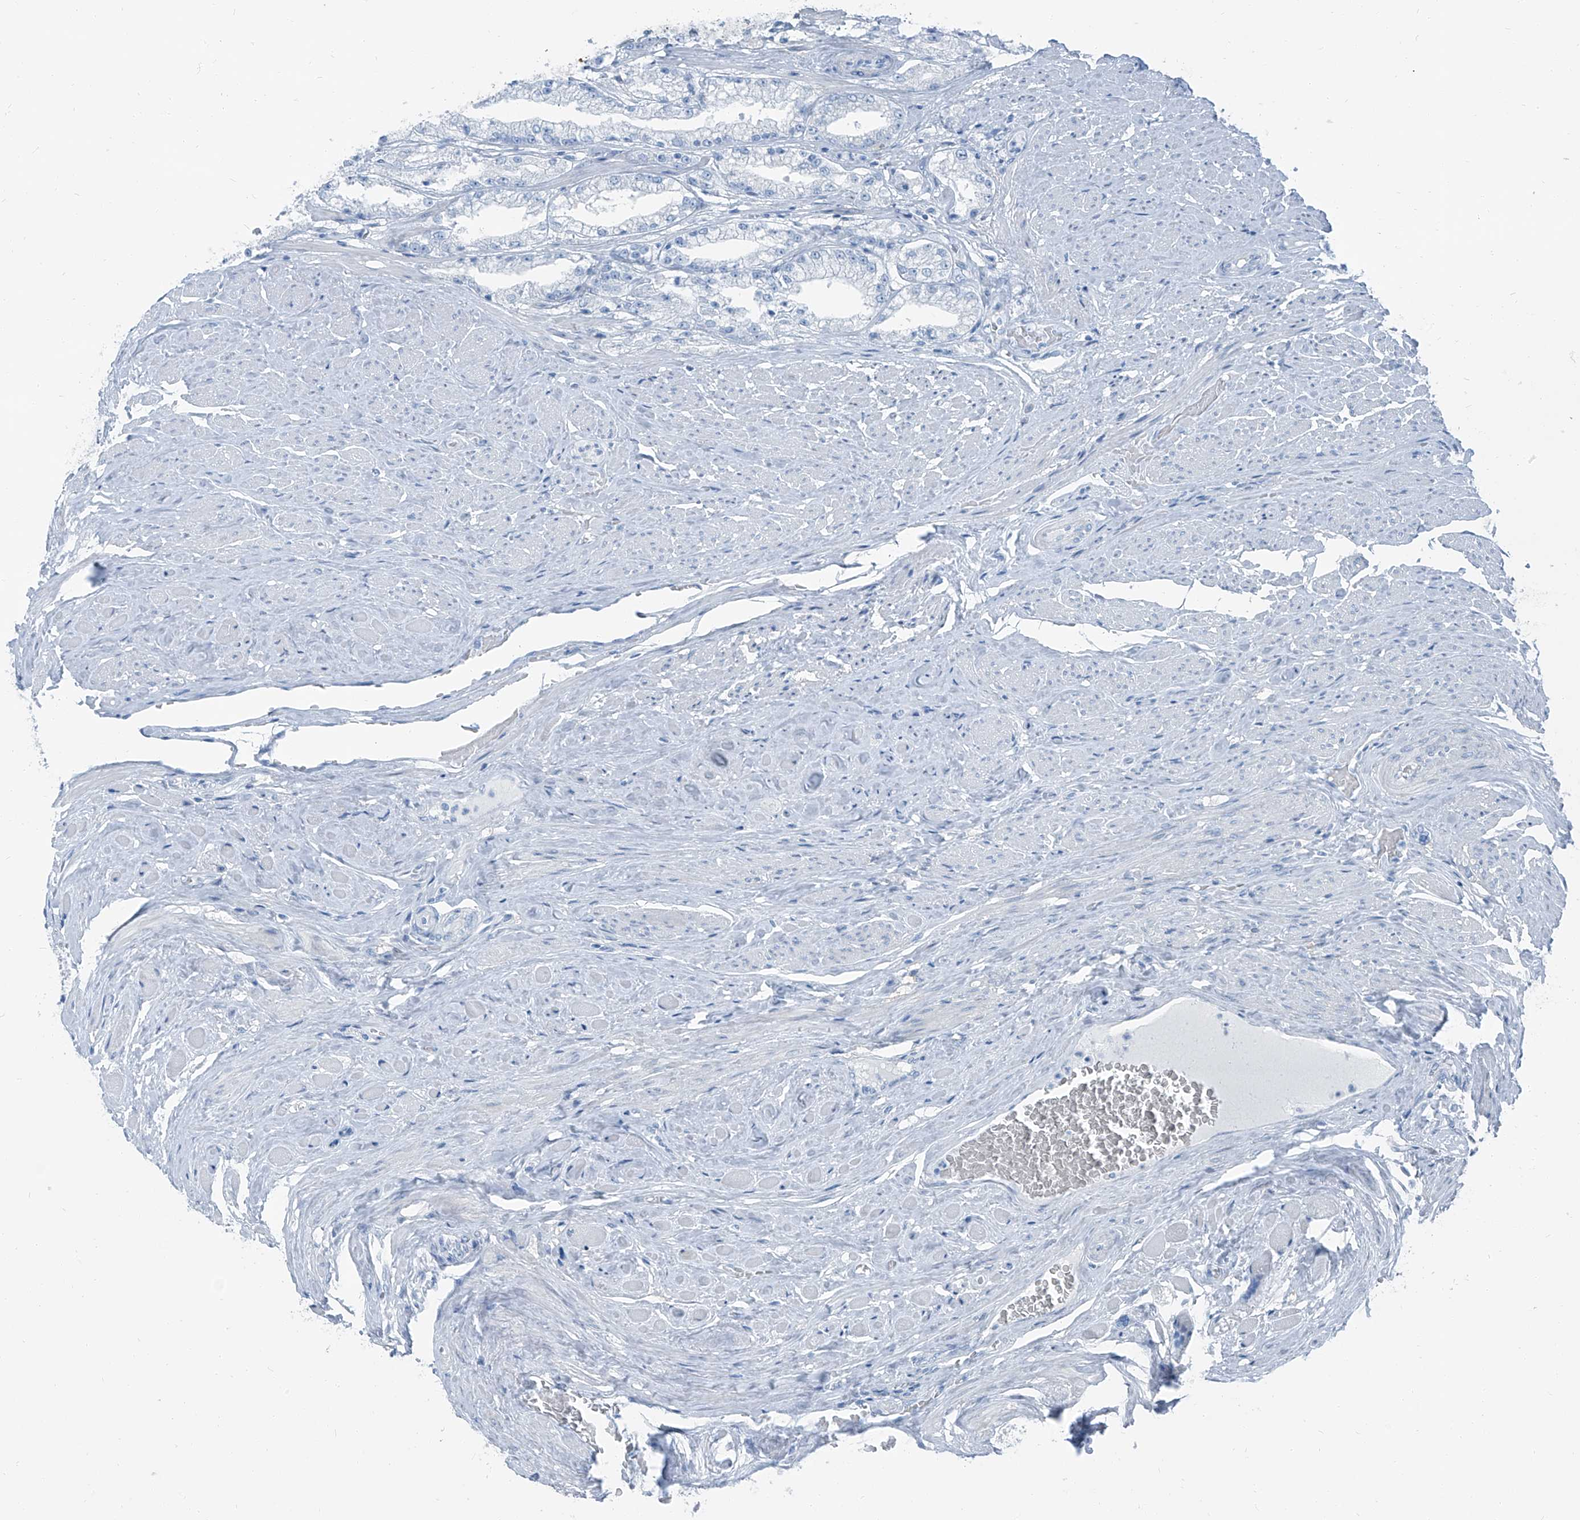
{"staining": {"intensity": "negative", "quantity": "none", "location": "none"}, "tissue": "prostate cancer", "cell_type": "Tumor cells", "image_type": "cancer", "snomed": [{"axis": "morphology", "description": "Adenocarcinoma, High grade"}, {"axis": "topography", "description": "Prostate"}], "caption": "IHC of prostate cancer exhibits no positivity in tumor cells.", "gene": "RGN", "patient": {"sex": "male", "age": 64}}